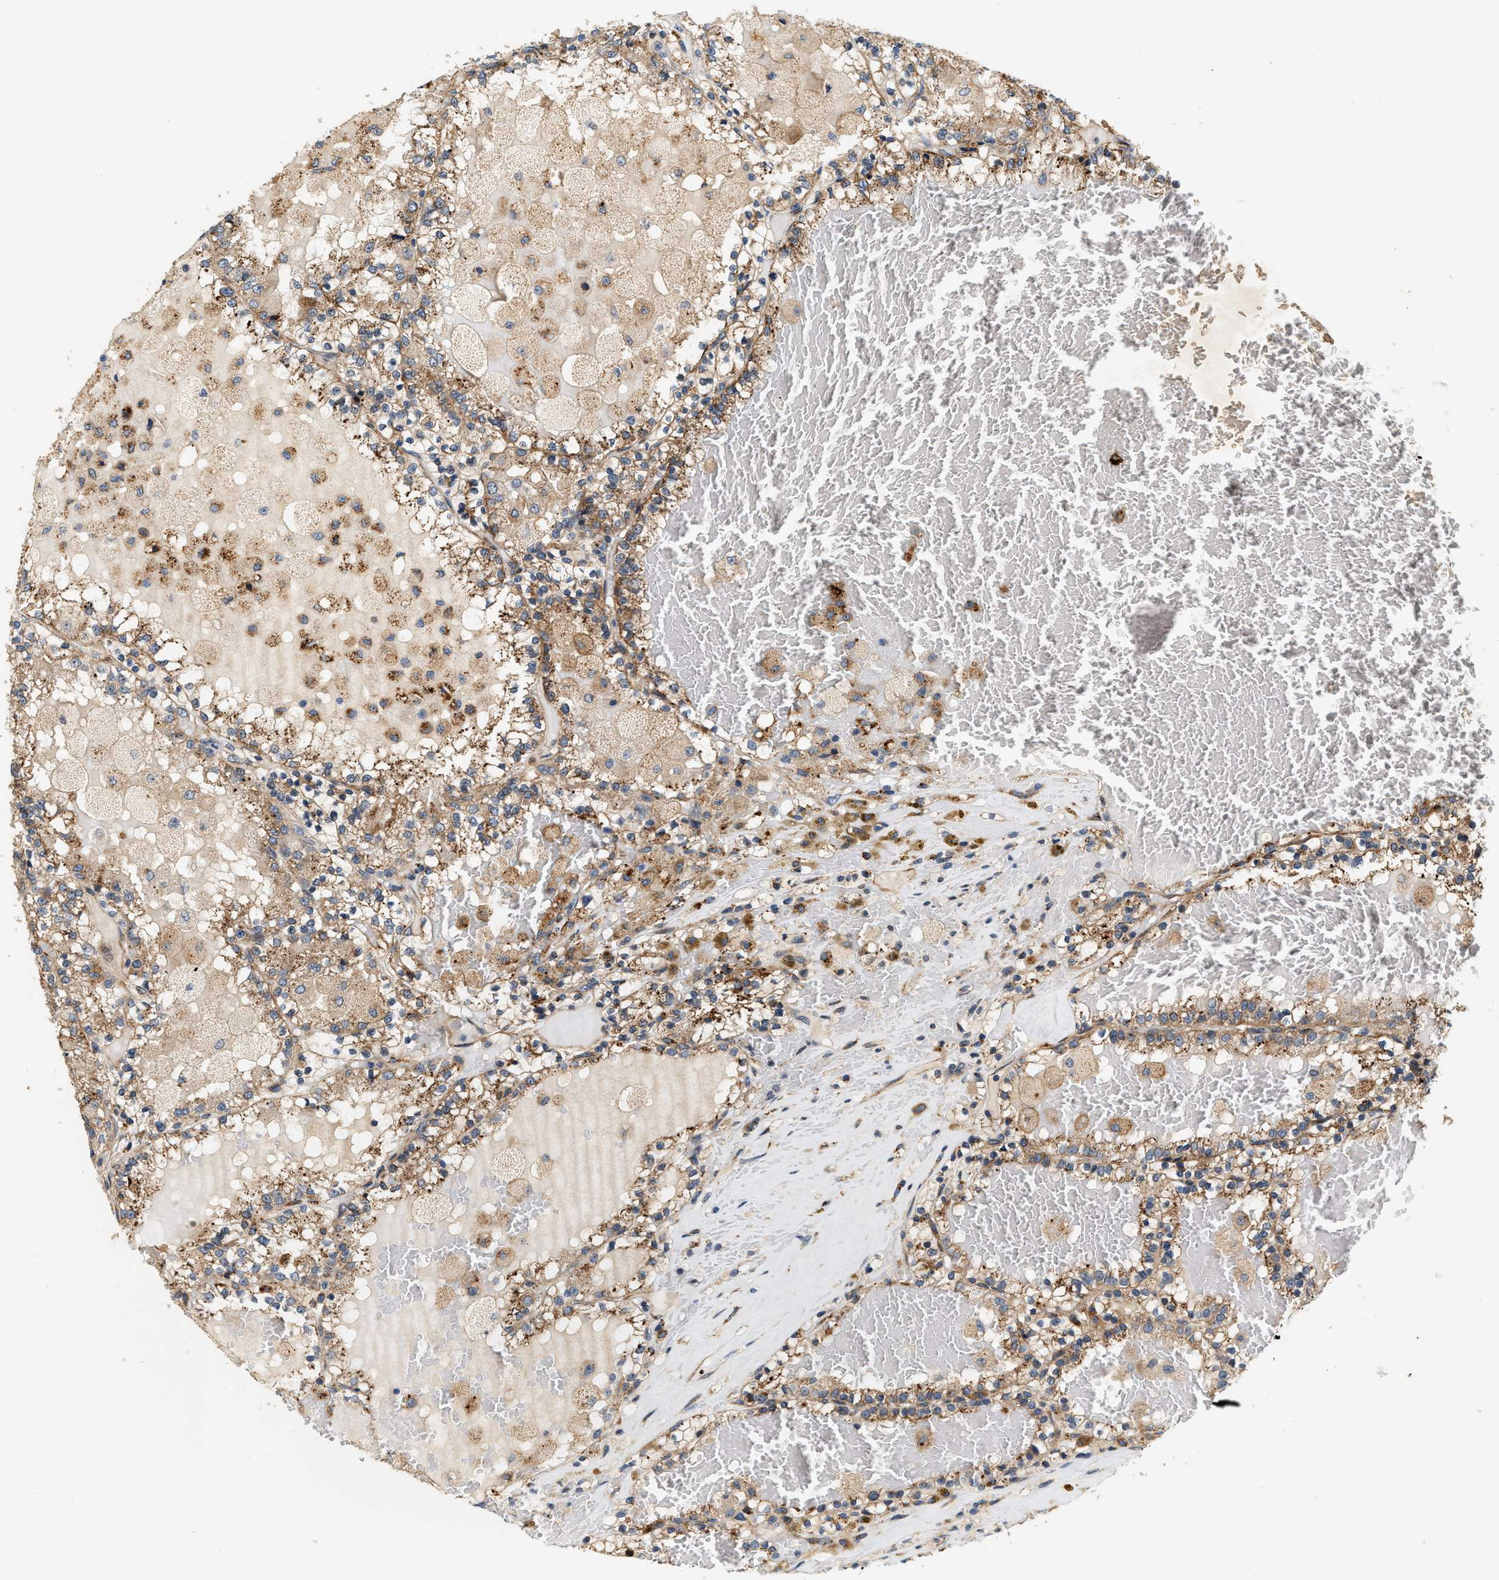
{"staining": {"intensity": "moderate", "quantity": ">75%", "location": "cytoplasmic/membranous"}, "tissue": "renal cancer", "cell_type": "Tumor cells", "image_type": "cancer", "snomed": [{"axis": "morphology", "description": "Adenocarcinoma, NOS"}, {"axis": "topography", "description": "Kidney"}], "caption": "The photomicrograph exhibits a brown stain indicating the presence of a protein in the cytoplasmic/membranous of tumor cells in renal adenocarcinoma. The staining was performed using DAB (3,3'-diaminobenzidine), with brown indicating positive protein expression. Nuclei are stained blue with hematoxylin.", "gene": "DUSP10", "patient": {"sex": "female", "age": 56}}